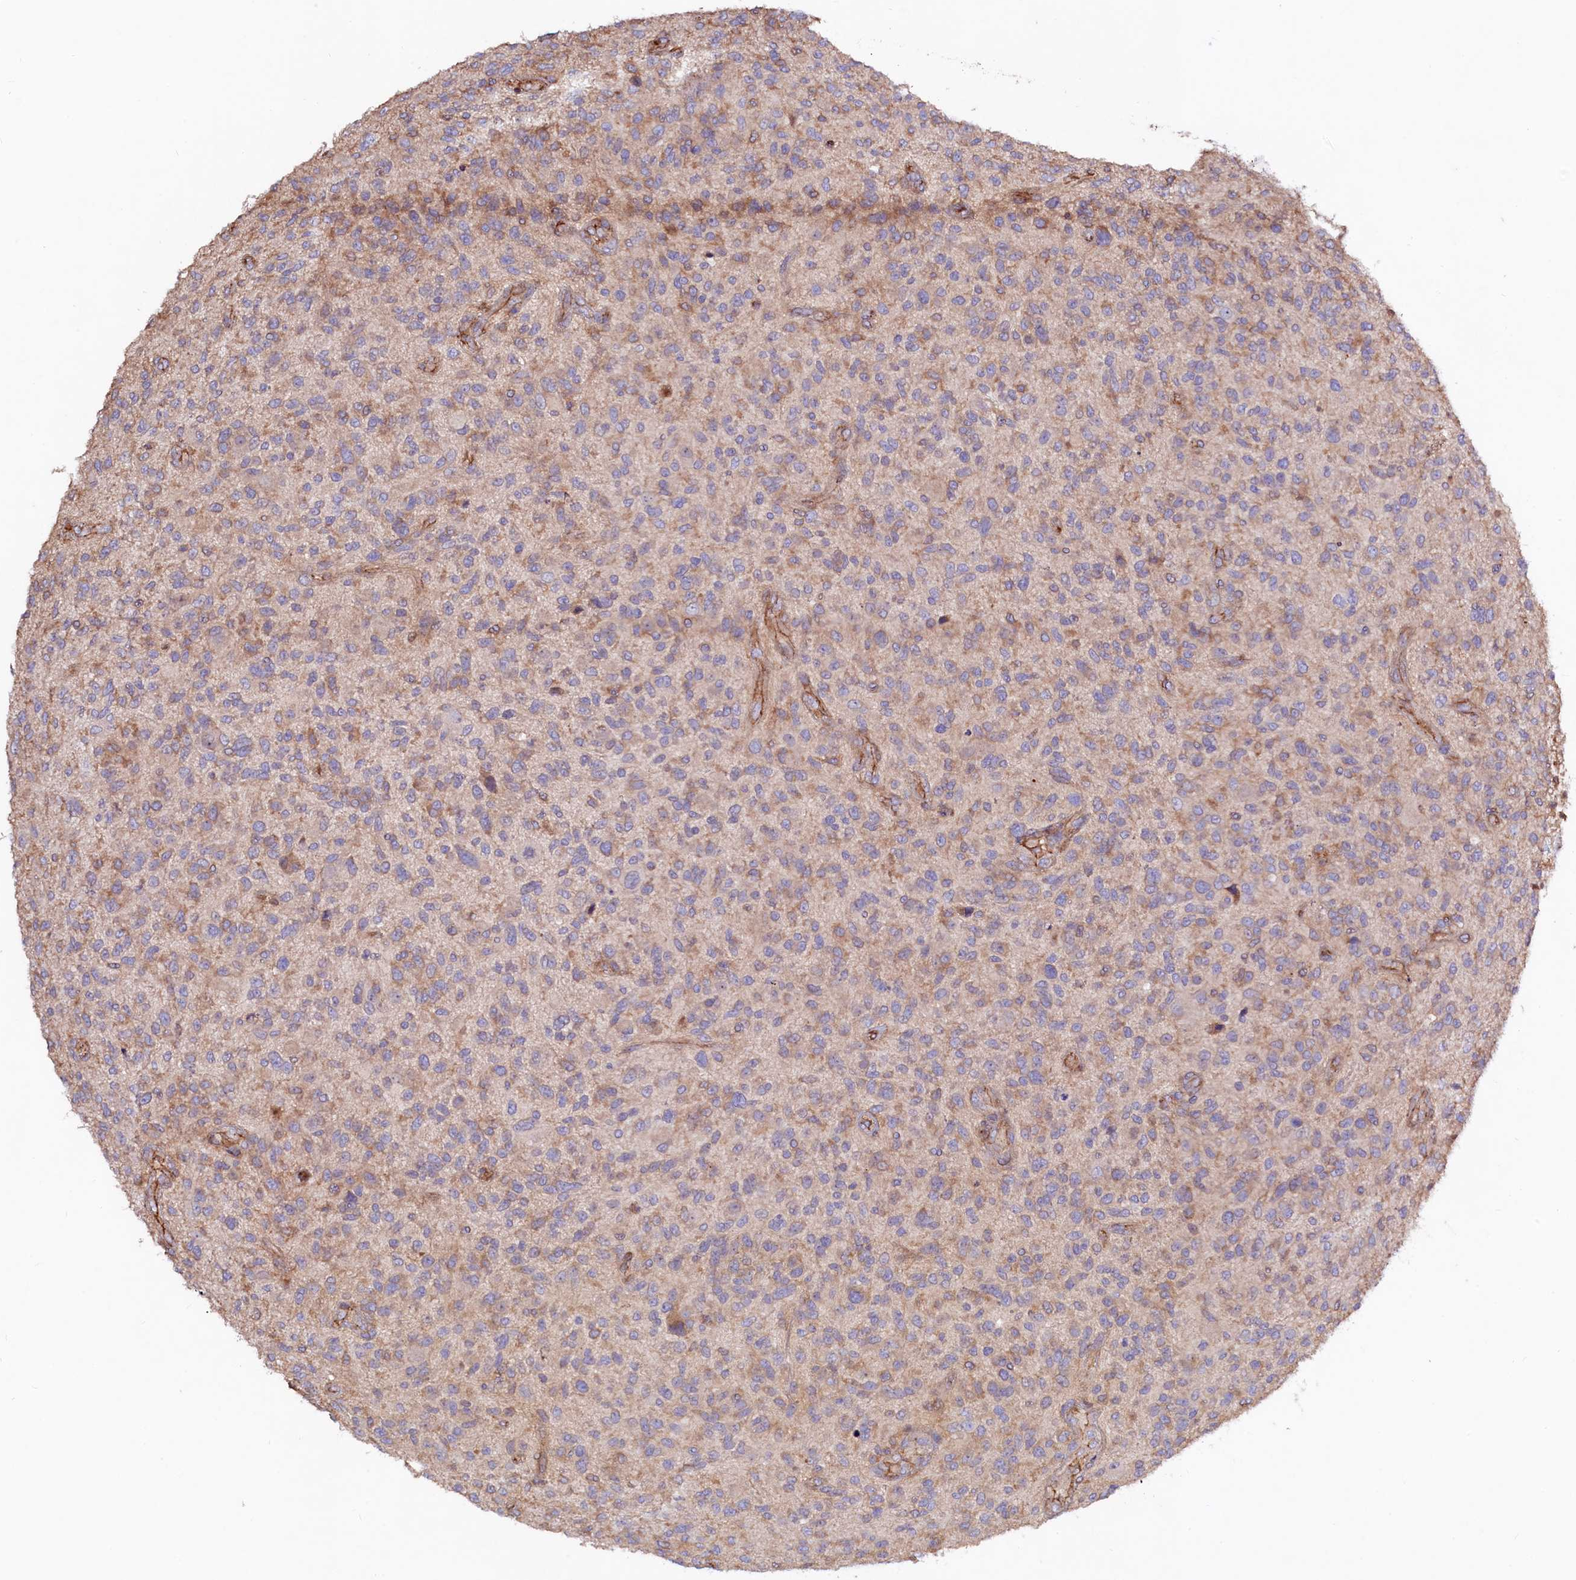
{"staining": {"intensity": "weak", "quantity": "<25%", "location": "cytoplasmic/membranous"}, "tissue": "glioma", "cell_type": "Tumor cells", "image_type": "cancer", "snomed": [{"axis": "morphology", "description": "Glioma, malignant, High grade"}, {"axis": "topography", "description": "Brain"}], "caption": "Immunohistochemistry of glioma demonstrates no staining in tumor cells.", "gene": "KLHDC4", "patient": {"sex": "male", "age": 47}}